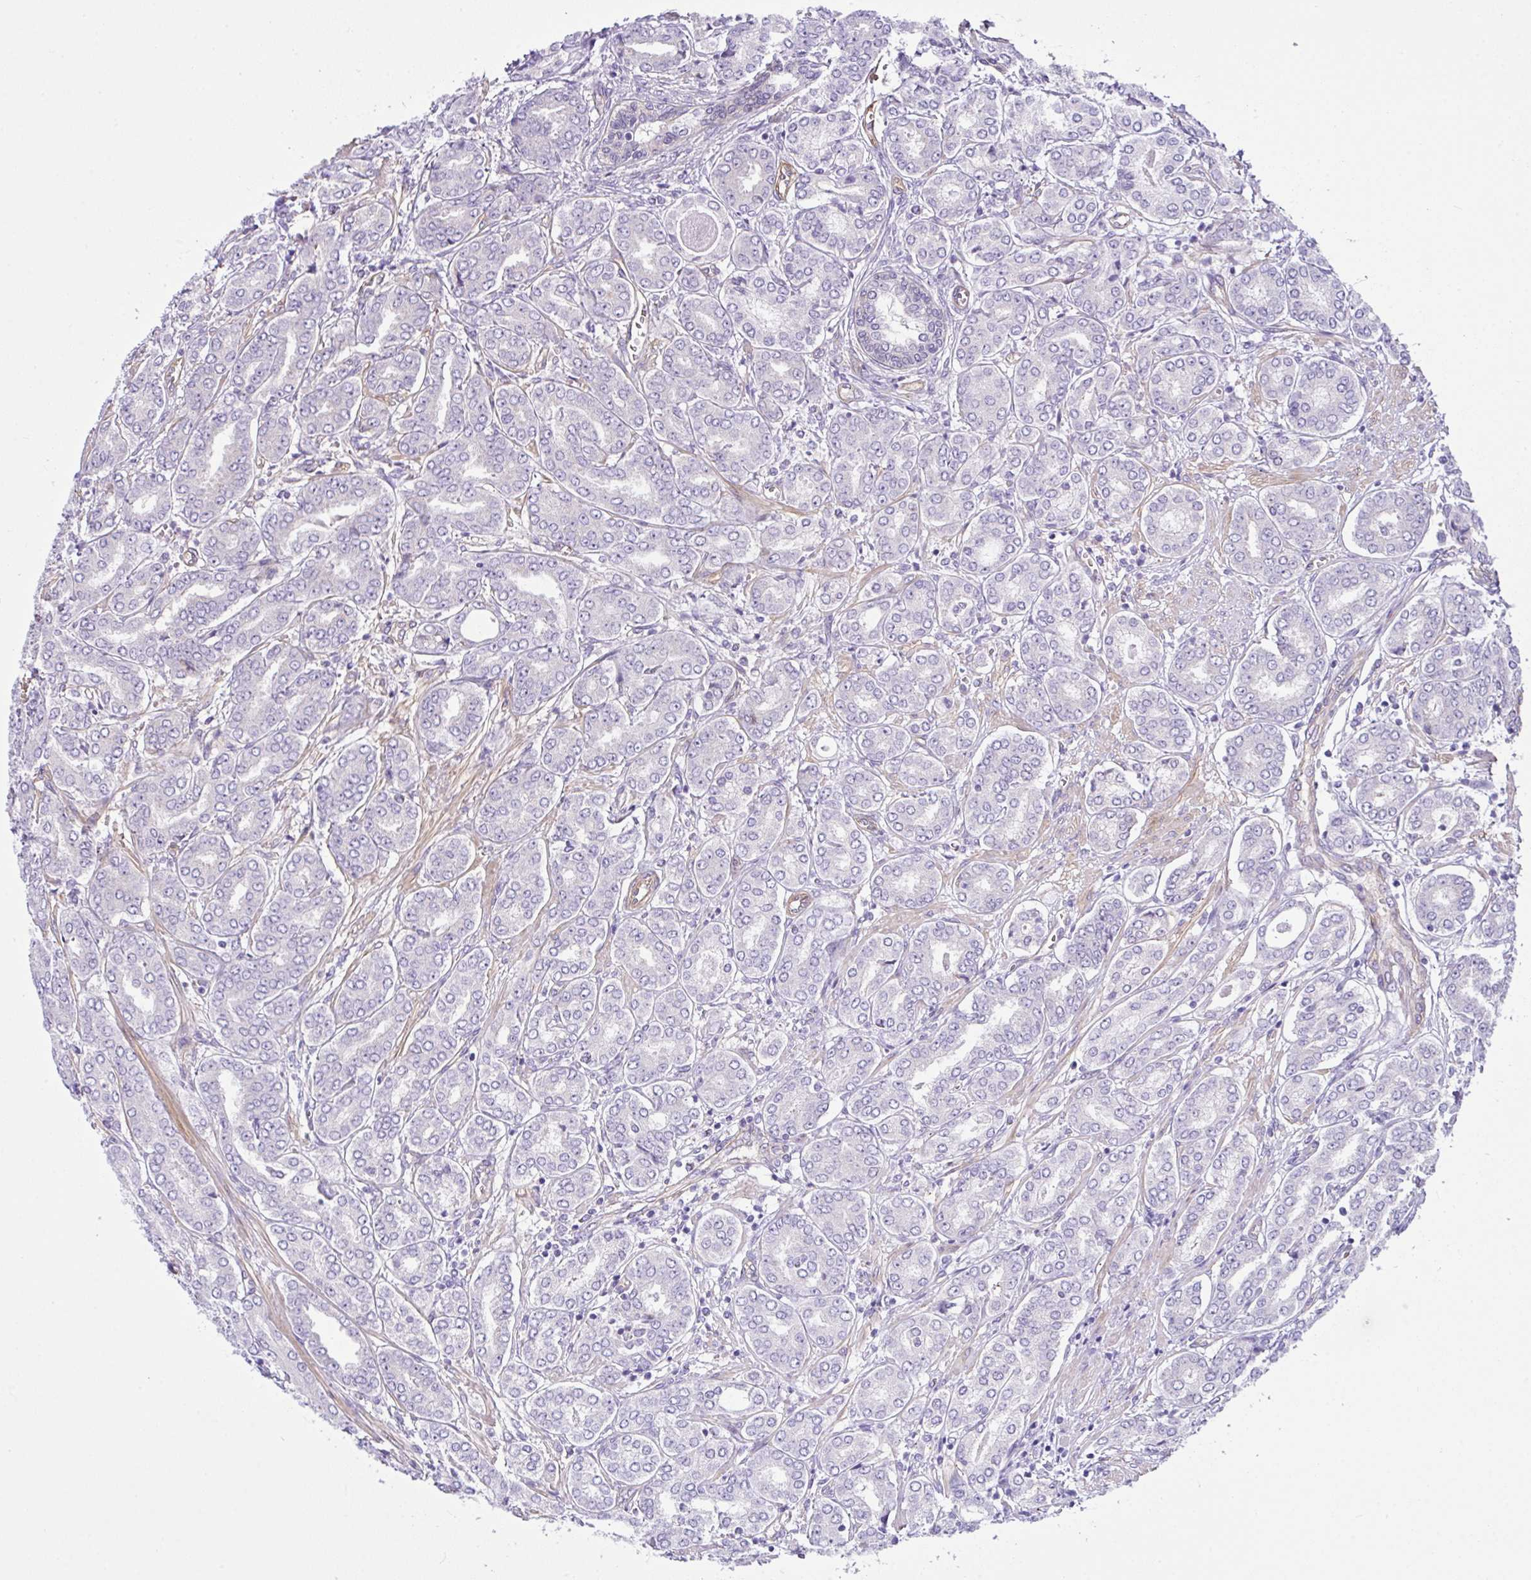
{"staining": {"intensity": "negative", "quantity": "none", "location": "none"}, "tissue": "prostate cancer", "cell_type": "Tumor cells", "image_type": "cancer", "snomed": [{"axis": "morphology", "description": "Adenocarcinoma, High grade"}, {"axis": "topography", "description": "Prostate"}], "caption": "A micrograph of human high-grade adenocarcinoma (prostate) is negative for staining in tumor cells.", "gene": "RSKR", "patient": {"sex": "male", "age": 72}}